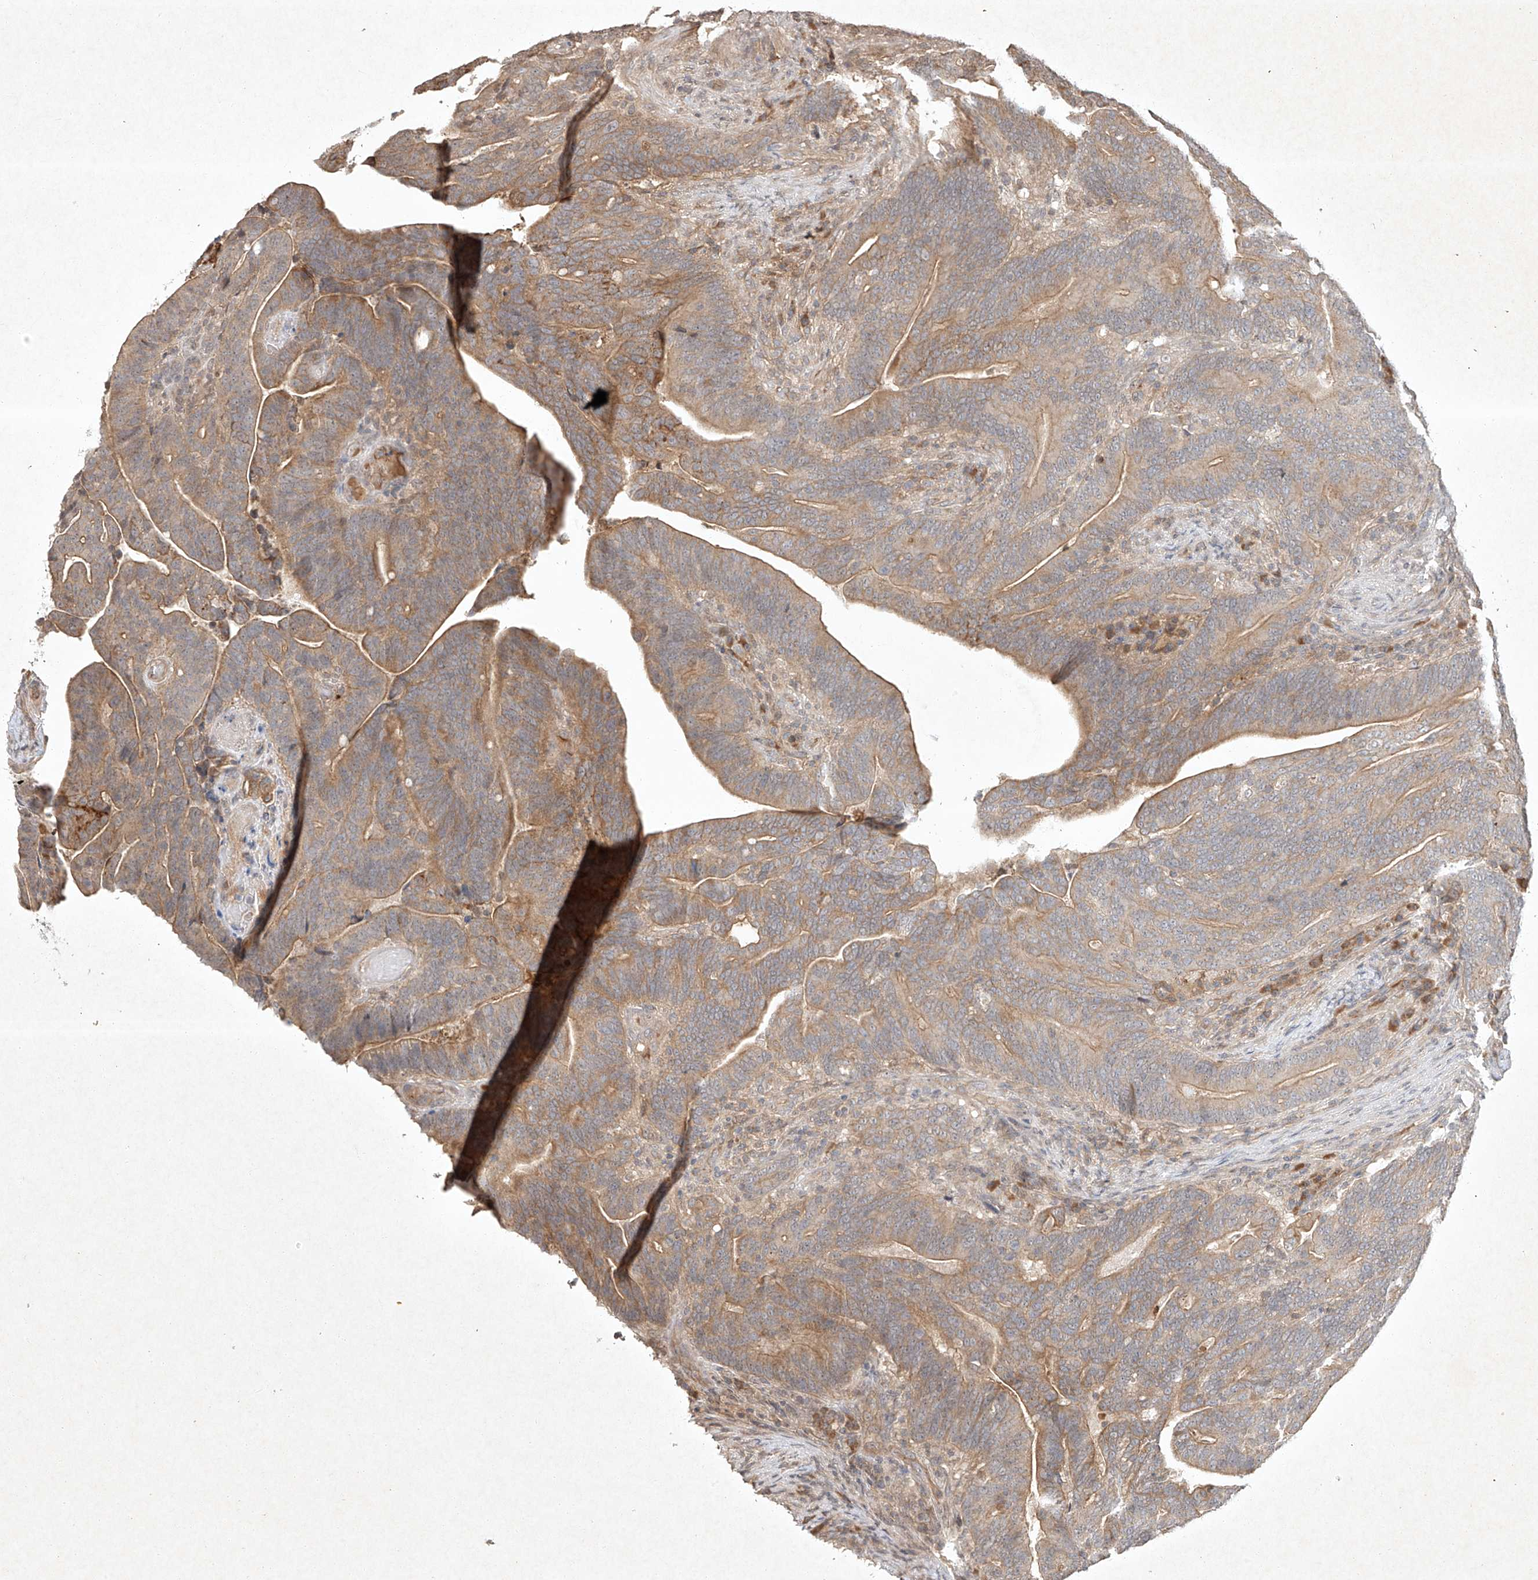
{"staining": {"intensity": "moderate", "quantity": ">75%", "location": "cytoplasmic/membranous"}, "tissue": "colorectal cancer", "cell_type": "Tumor cells", "image_type": "cancer", "snomed": [{"axis": "morphology", "description": "Normal tissue, NOS"}, {"axis": "morphology", "description": "Adenocarcinoma, NOS"}, {"axis": "topography", "description": "Colon"}], "caption": "Protein expression analysis of adenocarcinoma (colorectal) demonstrates moderate cytoplasmic/membranous positivity in about >75% of tumor cells.", "gene": "BTRC", "patient": {"sex": "female", "age": 66}}